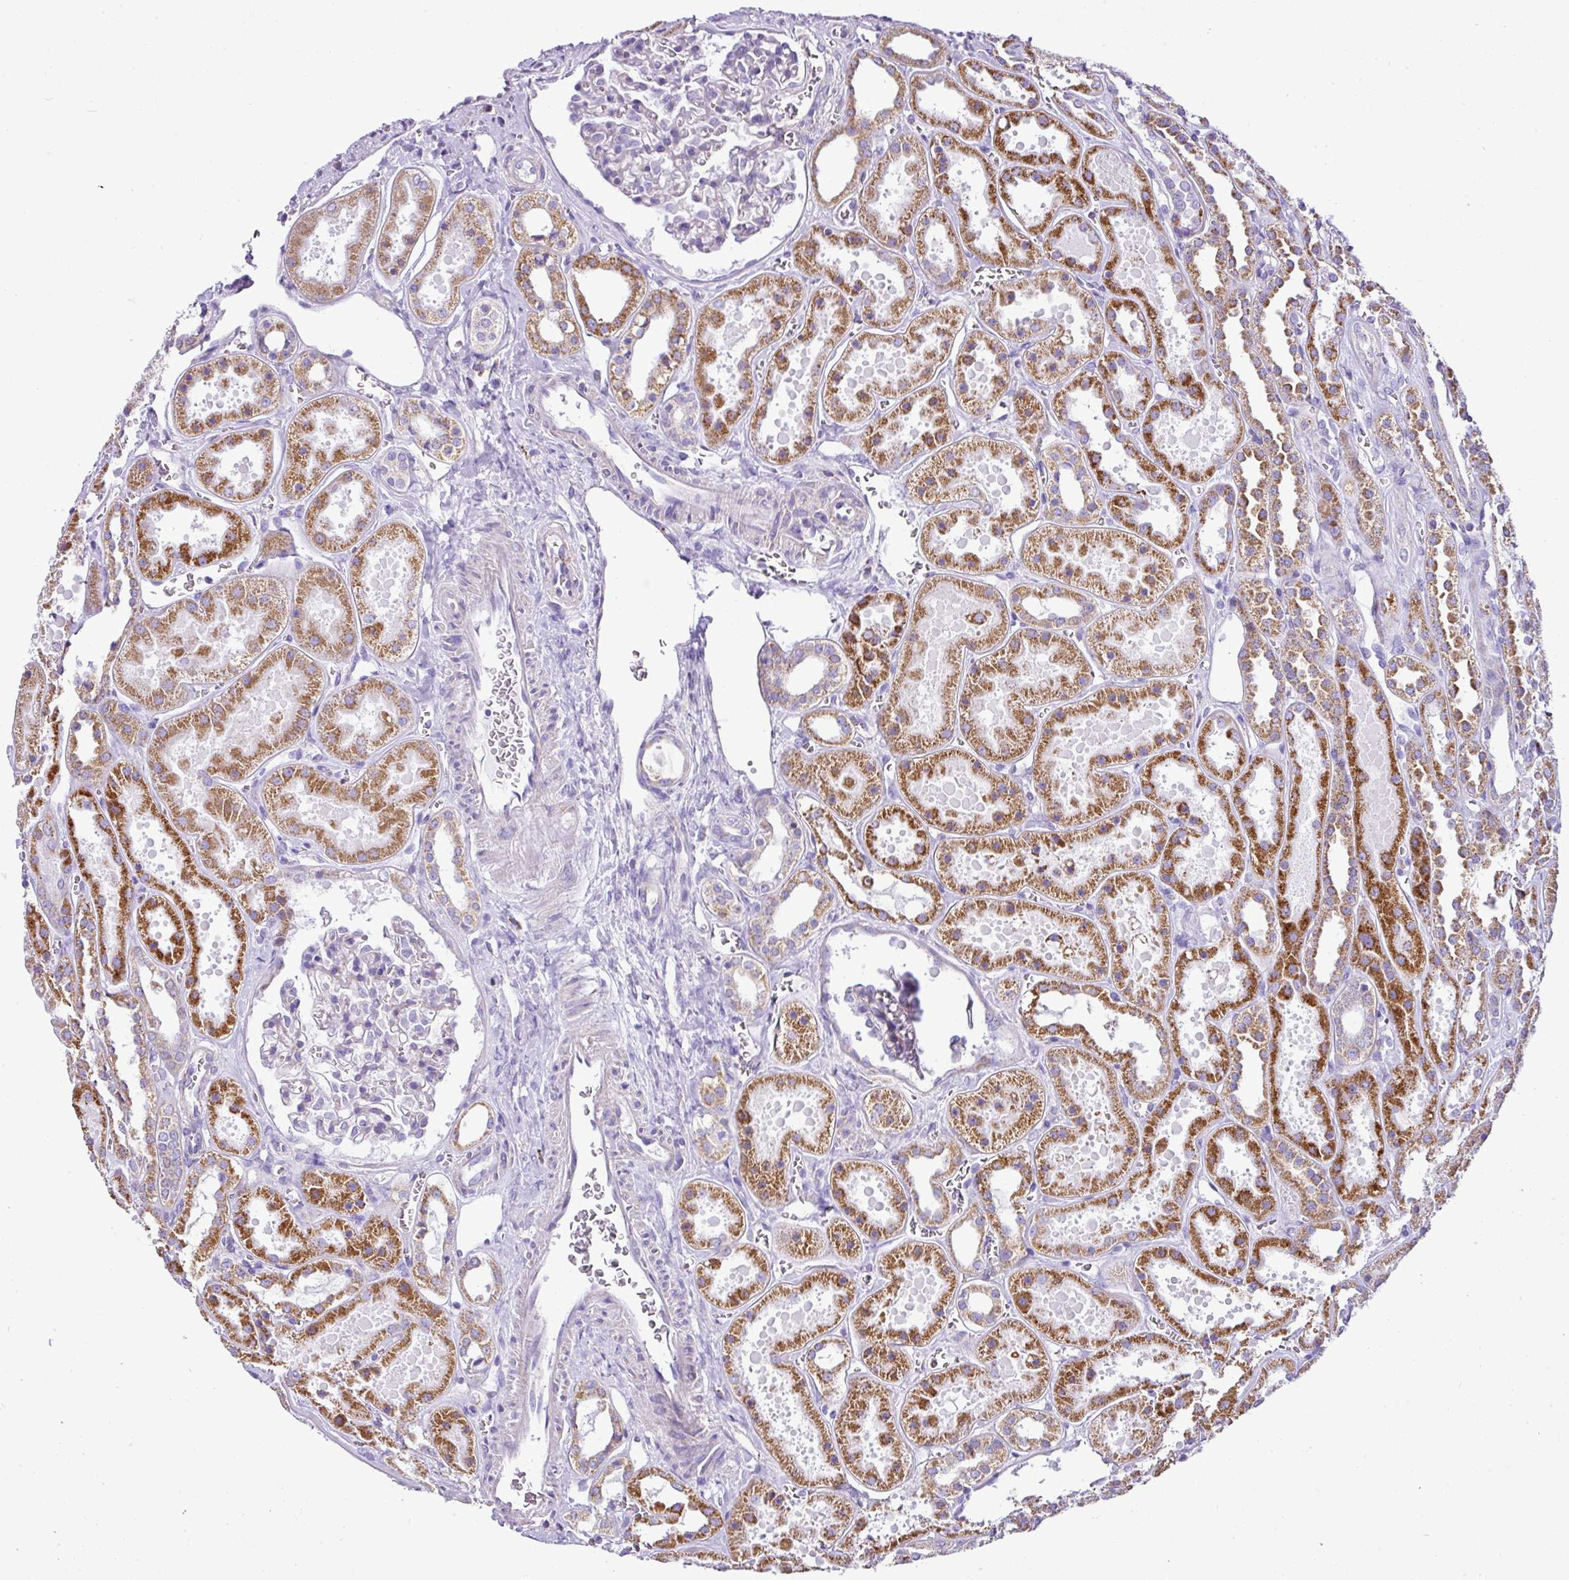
{"staining": {"intensity": "negative", "quantity": "none", "location": "none"}, "tissue": "kidney", "cell_type": "Cells in glomeruli", "image_type": "normal", "snomed": [{"axis": "morphology", "description": "Normal tissue, NOS"}, {"axis": "topography", "description": "Kidney"}], "caption": "An immunohistochemistry (IHC) photomicrograph of unremarkable kidney is shown. There is no staining in cells in glomeruli of kidney.", "gene": "PGAP4", "patient": {"sex": "female", "age": 41}}